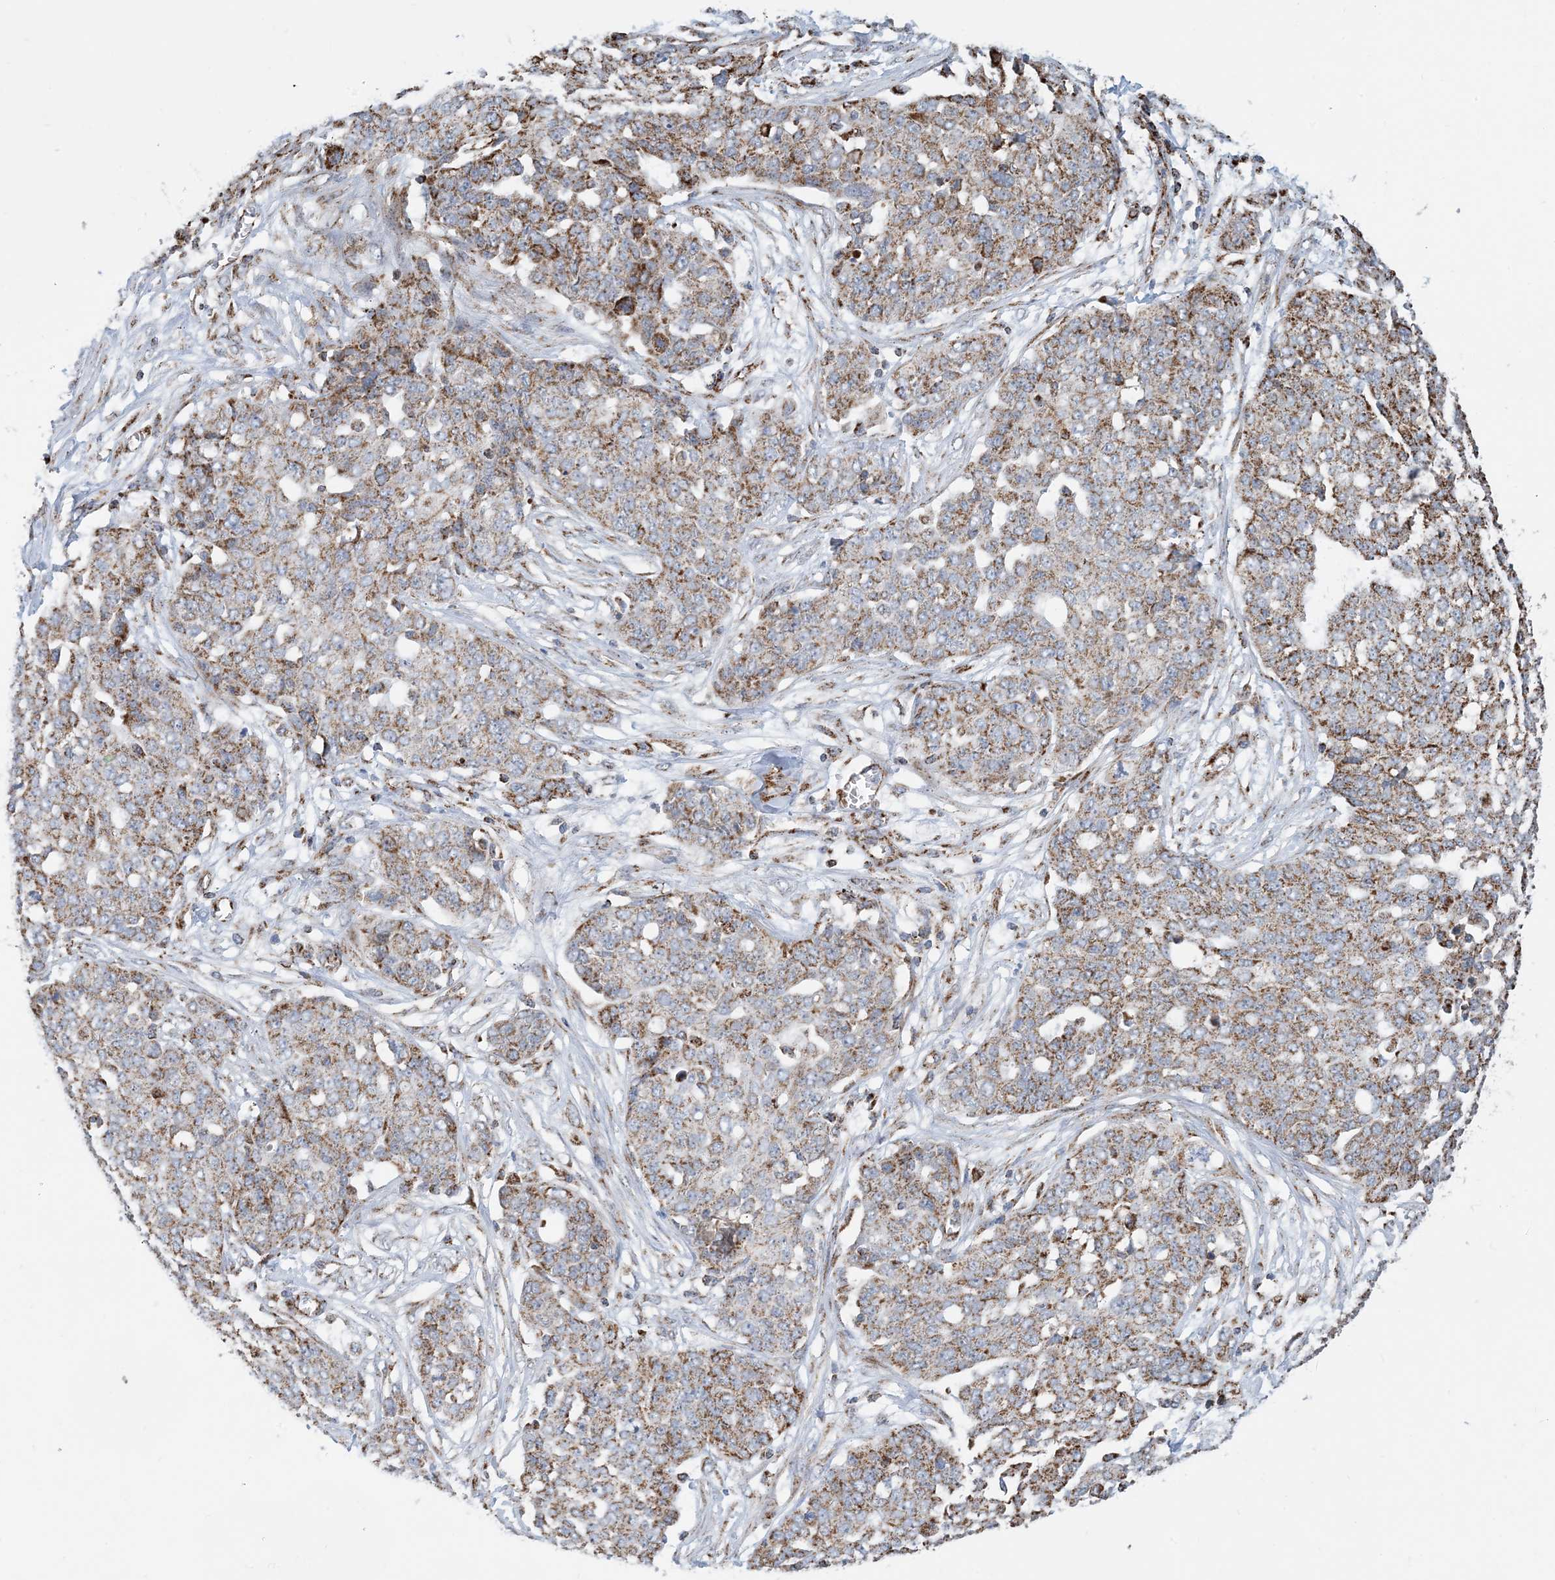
{"staining": {"intensity": "moderate", "quantity": ">75%", "location": "cytoplasmic/membranous"}, "tissue": "ovarian cancer", "cell_type": "Tumor cells", "image_type": "cancer", "snomed": [{"axis": "morphology", "description": "Cystadenocarcinoma, serous, NOS"}, {"axis": "topography", "description": "Soft tissue"}, {"axis": "topography", "description": "Ovary"}], "caption": "Human serous cystadenocarcinoma (ovarian) stained with a brown dye reveals moderate cytoplasmic/membranous positive positivity in about >75% of tumor cells.", "gene": "PCDHGA1", "patient": {"sex": "female", "age": 57}}